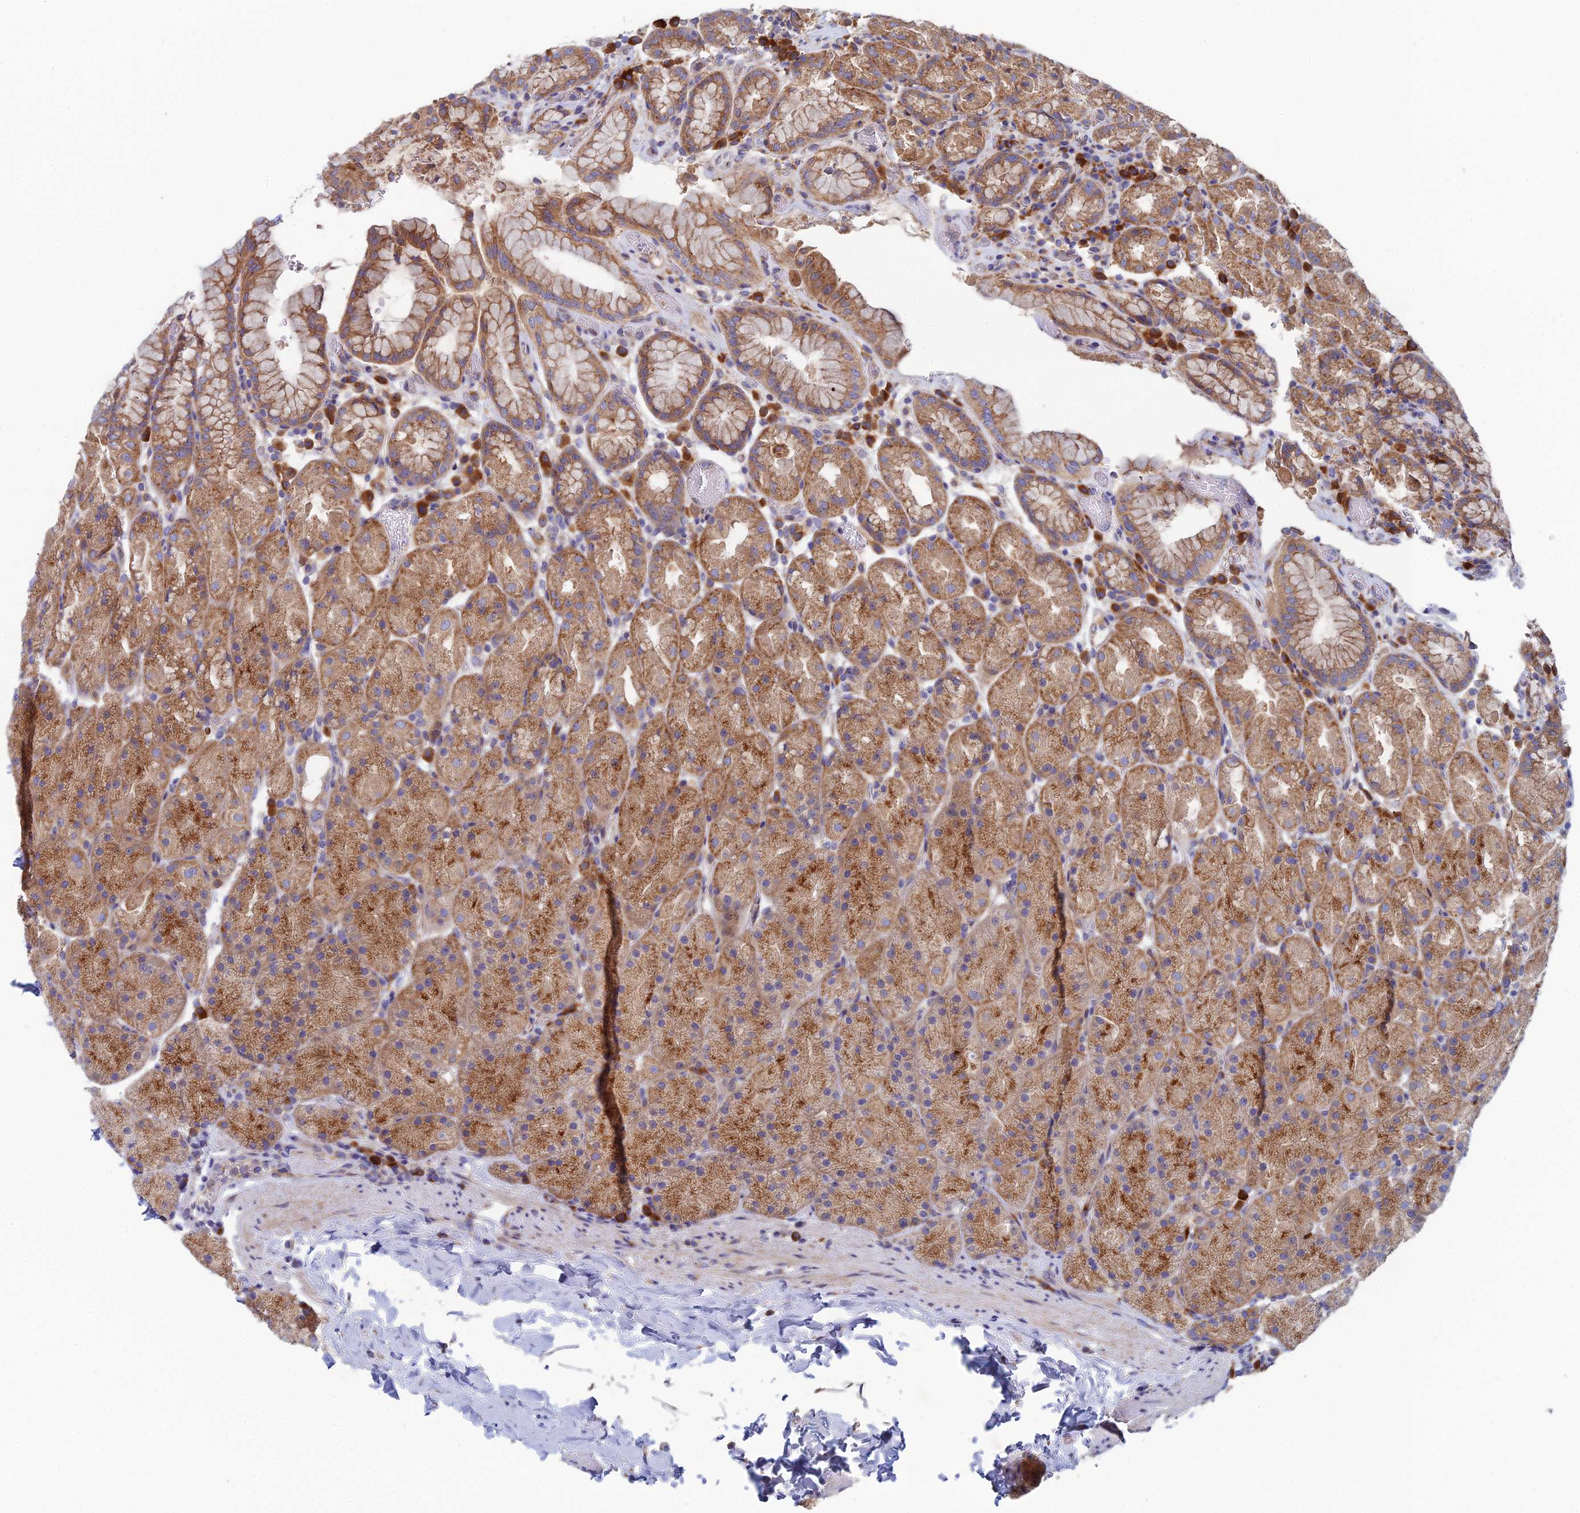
{"staining": {"intensity": "moderate", "quantity": ">75%", "location": "cytoplasmic/membranous"}, "tissue": "stomach", "cell_type": "Glandular cells", "image_type": "normal", "snomed": [{"axis": "morphology", "description": "Normal tissue, NOS"}, {"axis": "topography", "description": "Stomach, upper"}, {"axis": "topography", "description": "Stomach, lower"}], "caption": "Immunohistochemistry of unremarkable human stomach reveals medium levels of moderate cytoplasmic/membranous staining in about >75% of glandular cells. (brown staining indicates protein expression, while blue staining denotes nuclei).", "gene": "CLCN3", "patient": {"sex": "male", "age": 67}}